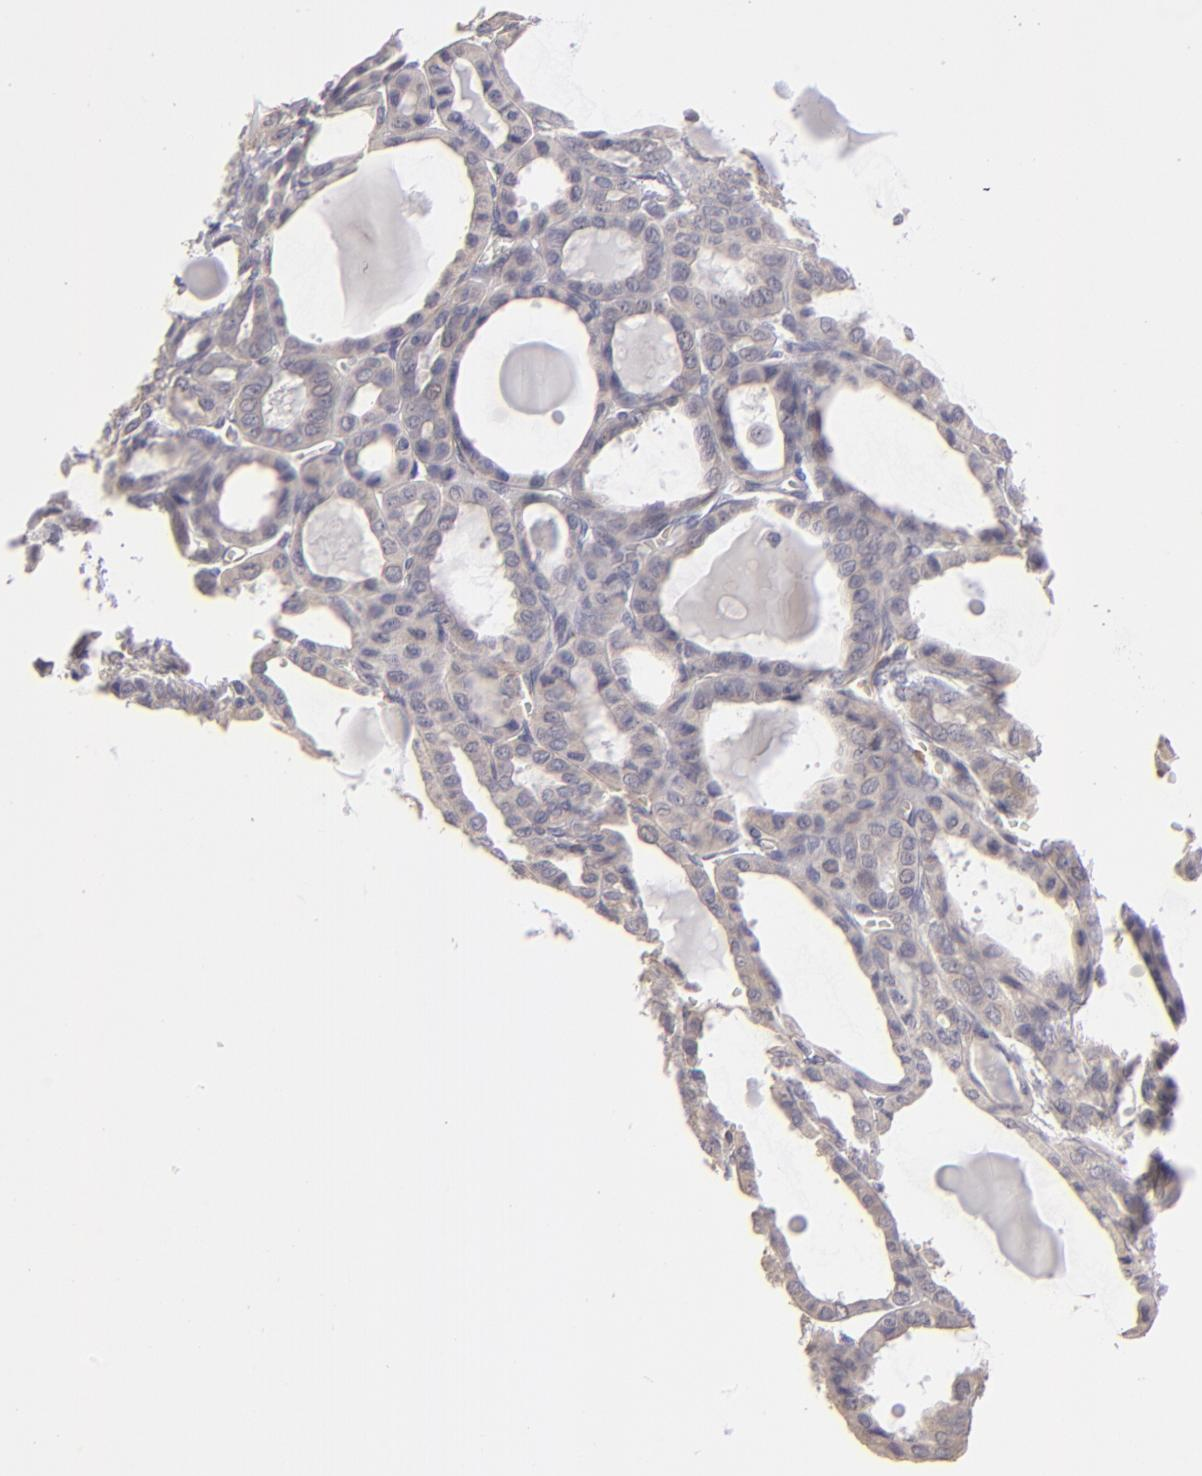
{"staining": {"intensity": "weak", "quantity": ">75%", "location": "cytoplasmic/membranous"}, "tissue": "thyroid cancer", "cell_type": "Tumor cells", "image_type": "cancer", "snomed": [{"axis": "morphology", "description": "Carcinoma, NOS"}, {"axis": "topography", "description": "Thyroid gland"}], "caption": "This micrograph displays carcinoma (thyroid) stained with immunohistochemistry (IHC) to label a protein in brown. The cytoplasmic/membranous of tumor cells show weak positivity for the protein. Nuclei are counter-stained blue.", "gene": "ZNF175", "patient": {"sex": "female", "age": 91}}